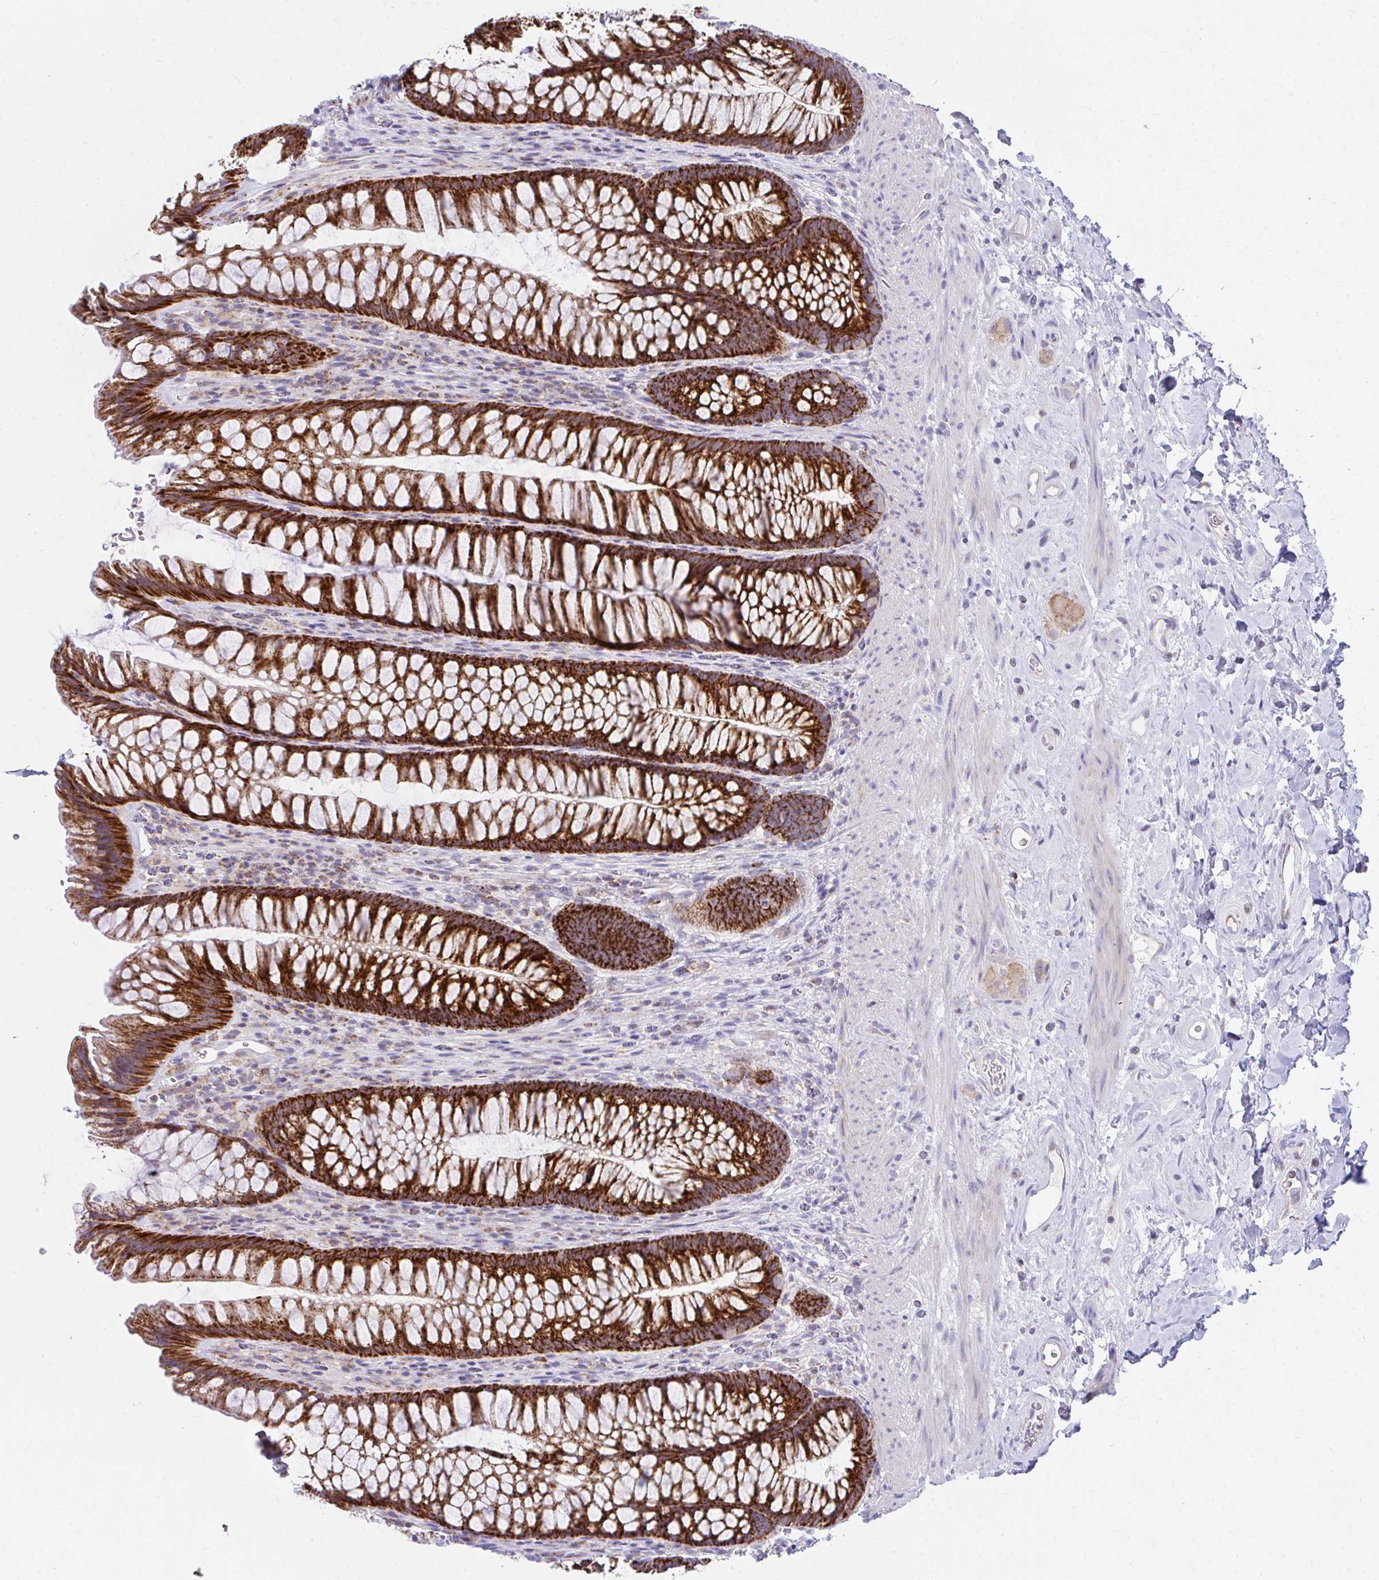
{"staining": {"intensity": "strong", "quantity": ">75%", "location": "cytoplasmic/membranous"}, "tissue": "rectum", "cell_type": "Glandular cells", "image_type": "normal", "snomed": [{"axis": "morphology", "description": "Normal tissue, NOS"}, {"axis": "topography", "description": "Rectum"}], "caption": "A high amount of strong cytoplasmic/membranous expression is appreciated in about >75% of glandular cells in normal rectum. (brown staining indicates protein expression, while blue staining denotes nuclei).", "gene": "MRPL19", "patient": {"sex": "male", "age": 53}}